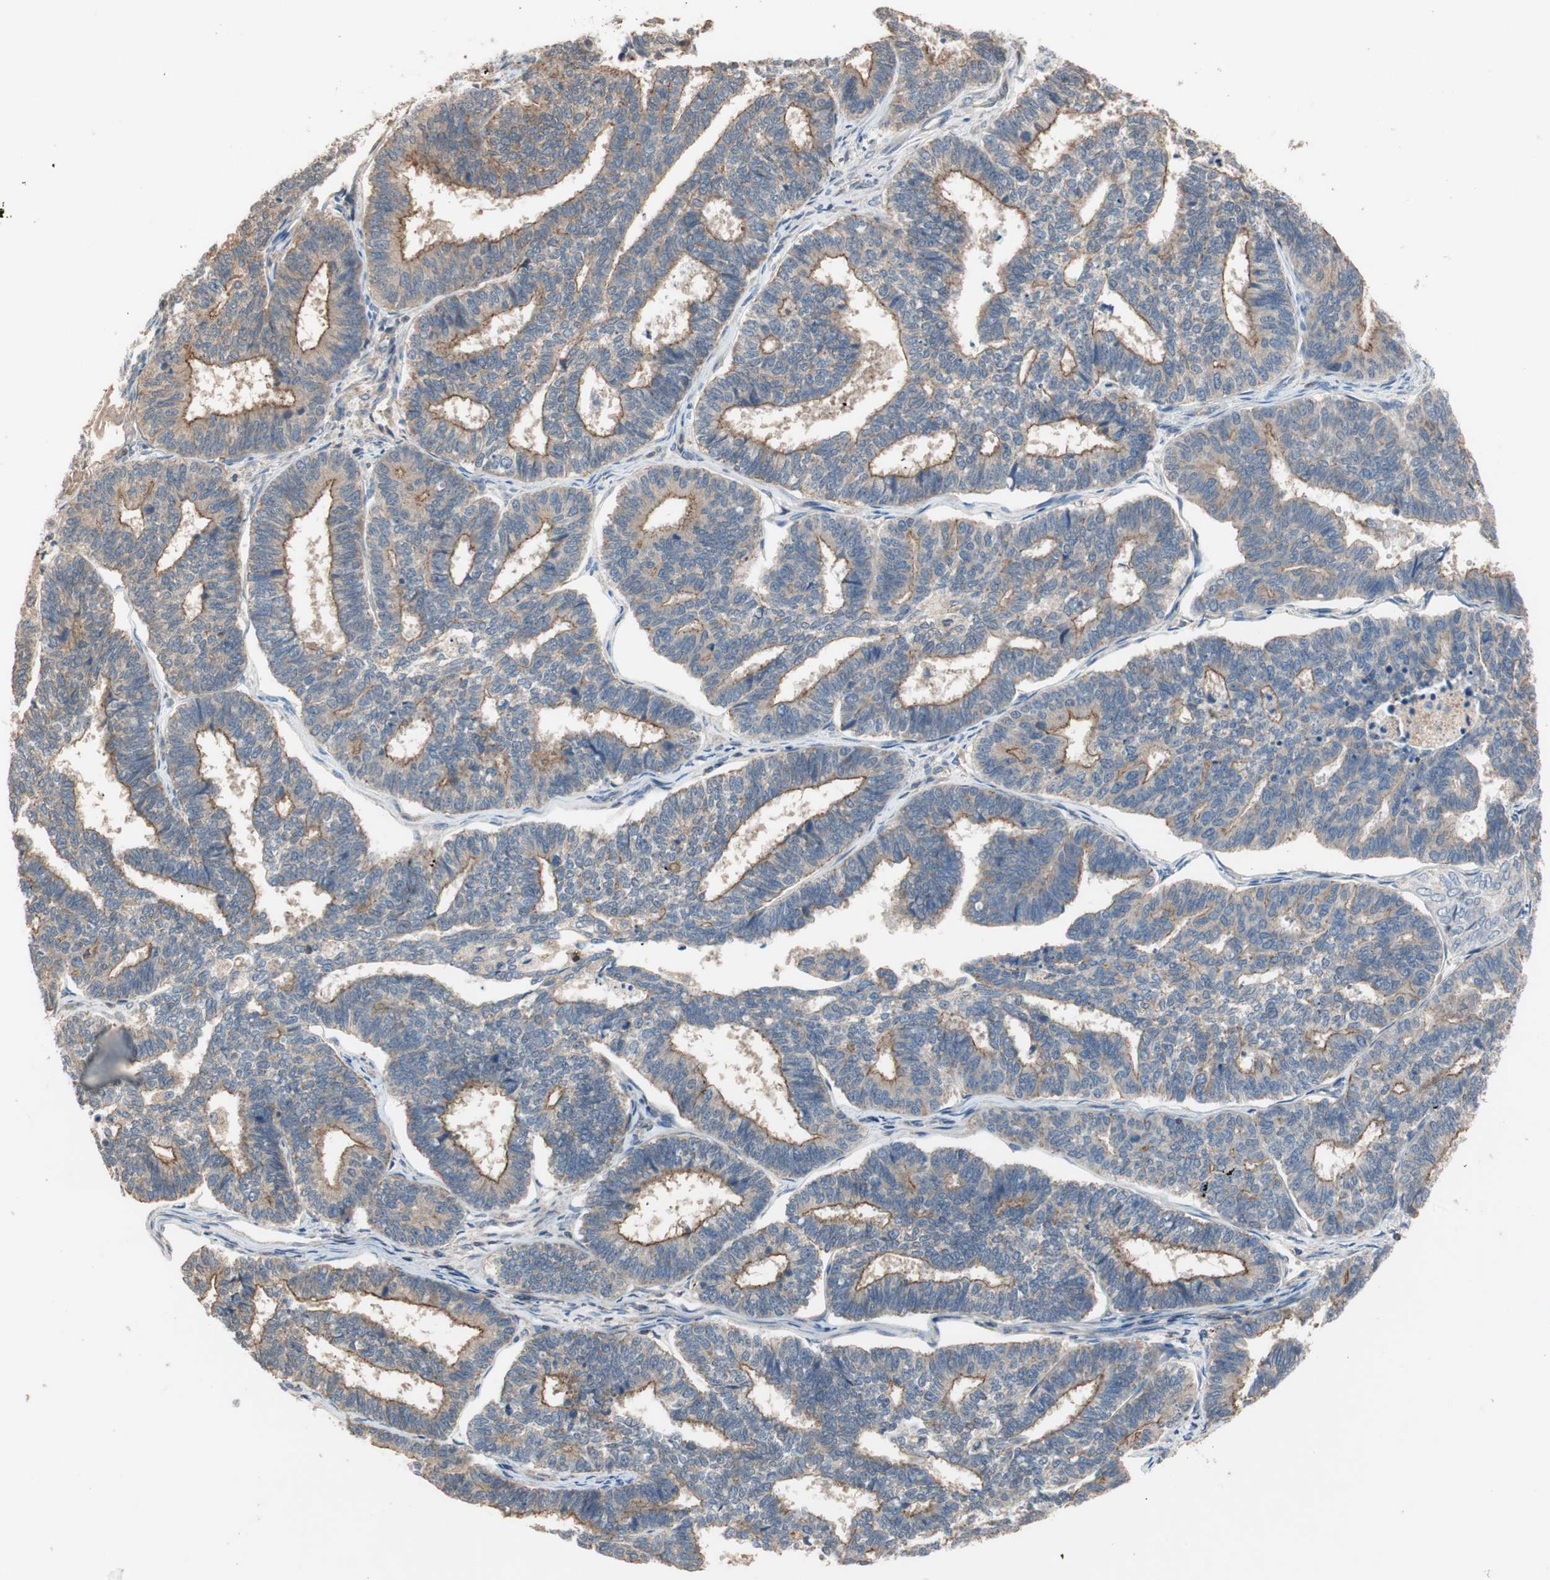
{"staining": {"intensity": "moderate", "quantity": ">75%", "location": "cytoplasmic/membranous"}, "tissue": "endometrial cancer", "cell_type": "Tumor cells", "image_type": "cancer", "snomed": [{"axis": "morphology", "description": "Adenocarcinoma, NOS"}, {"axis": "topography", "description": "Endometrium"}], "caption": "The photomicrograph reveals a brown stain indicating the presence of a protein in the cytoplasmic/membranous of tumor cells in adenocarcinoma (endometrial). The staining was performed using DAB (3,3'-diaminobenzidine) to visualize the protein expression in brown, while the nuclei were stained in blue with hematoxylin (Magnification: 20x).", "gene": "MAP4K2", "patient": {"sex": "female", "age": 70}}